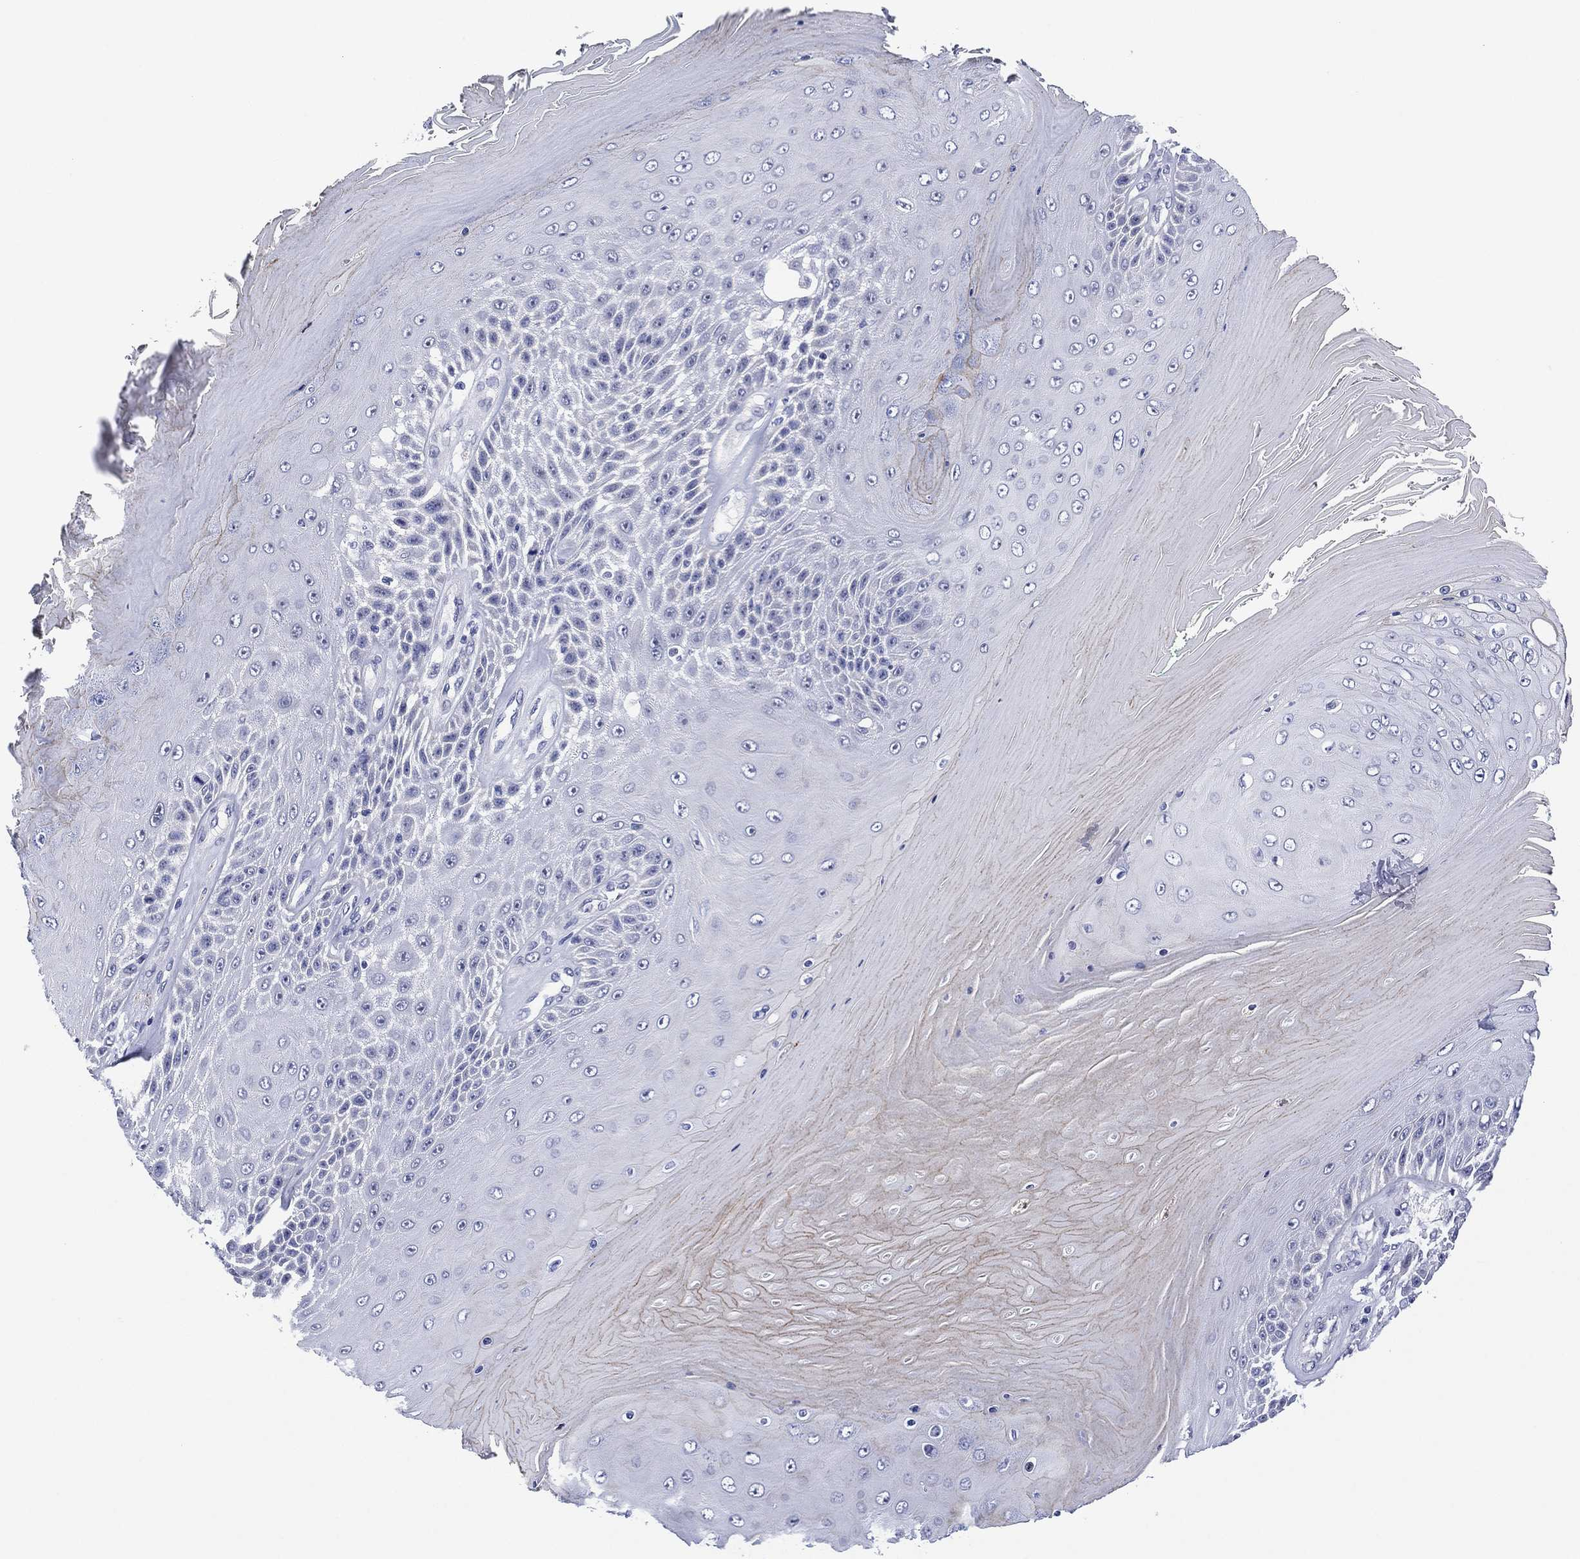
{"staining": {"intensity": "negative", "quantity": "none", "location": "none"}, "tissue": "skin cancer", "cell_type": "Tumor cells", "image_type": "cancer", "snomed": [{"axis": "morphology", "description": "Squamous cell carcinoma, NOS"}, {"axis": "topography", "description": "Skin"}], "caption": "Immunohistochemistry histopathology image of skin squamous cell carcinoma stained for a protein (brown), which displays no staining in tumor cells. Nuclei are stained in blue.", "gene": "CLIP3", "patient": {"sex": "male", "age": 62}}